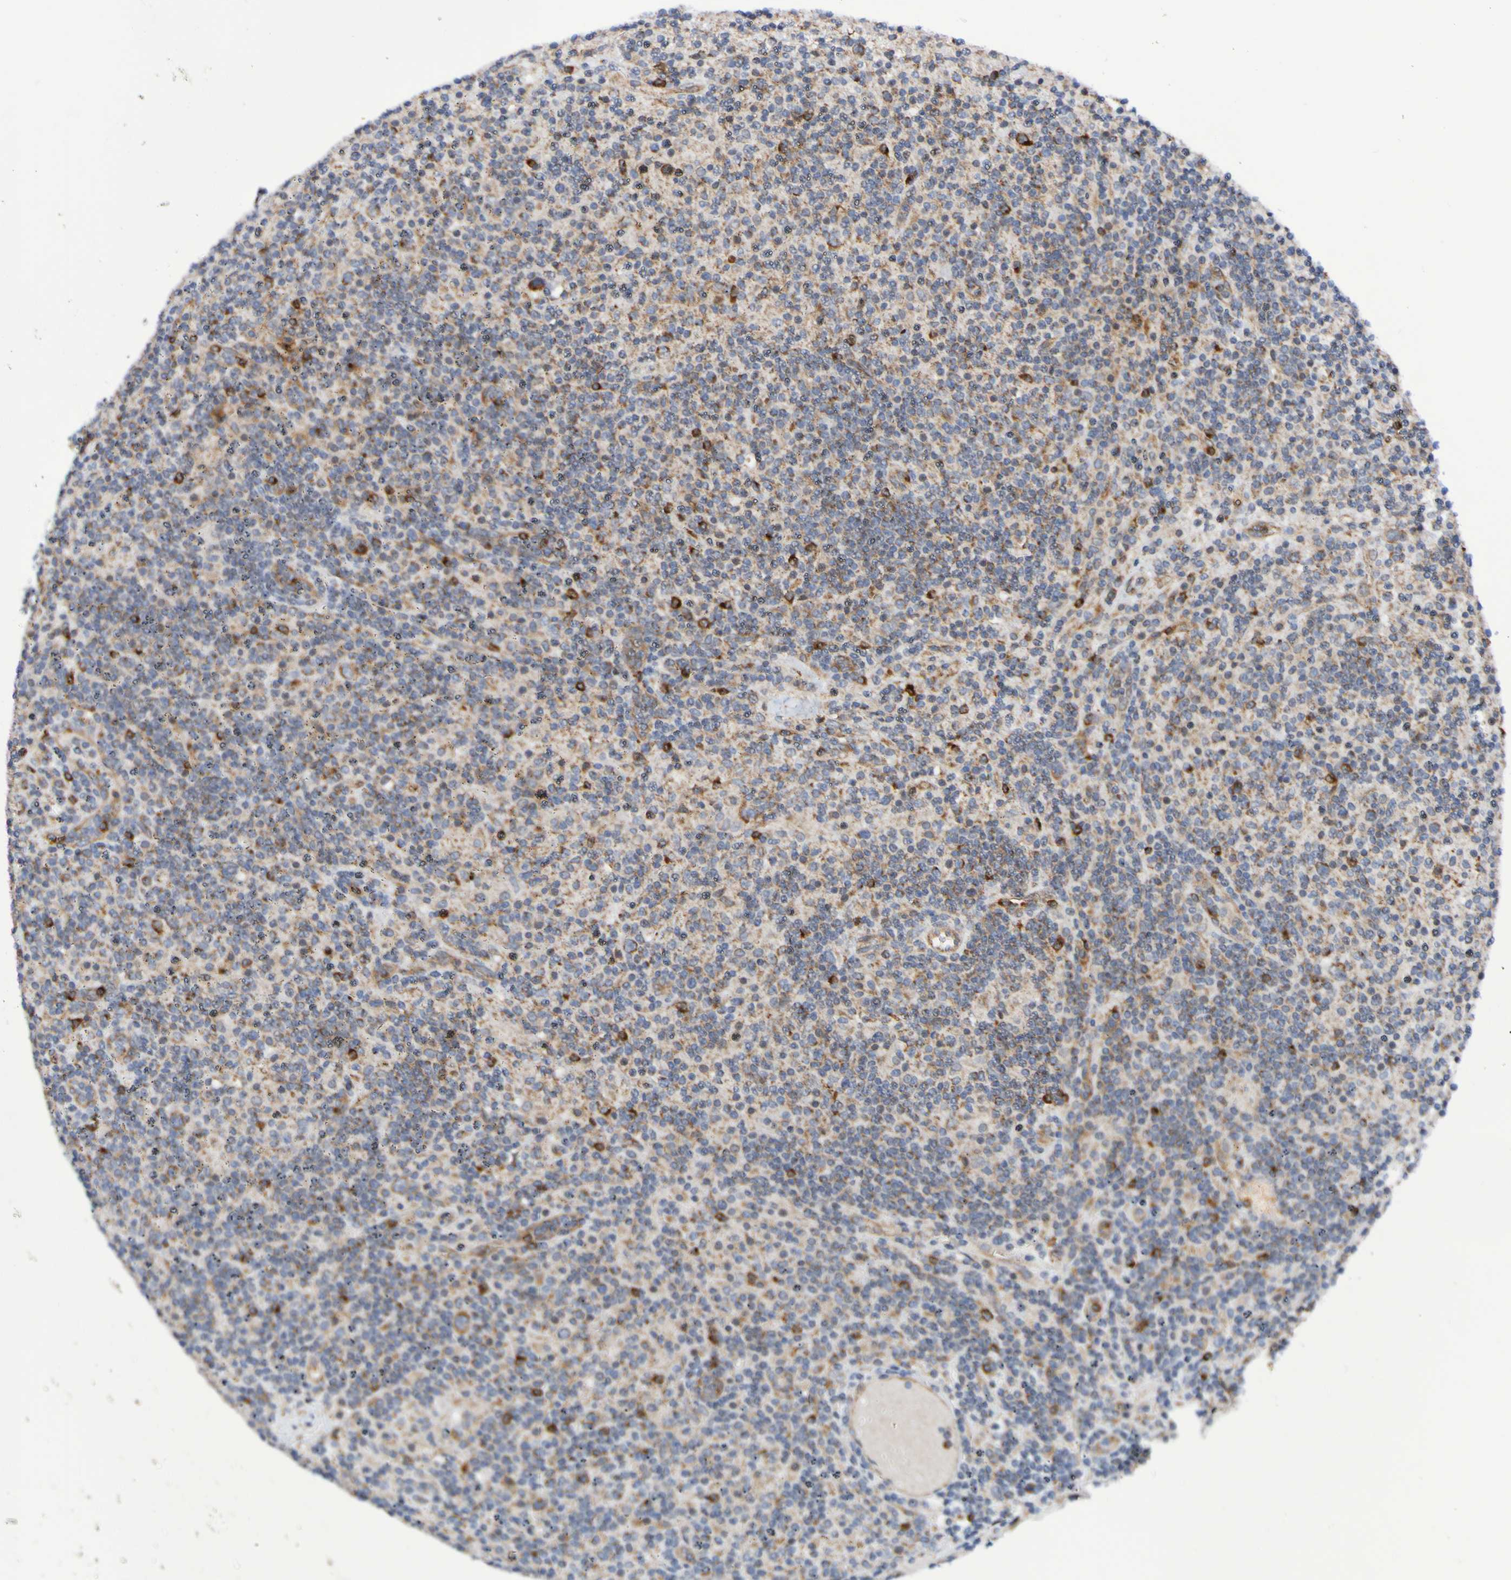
{"staining": {"intensity": "weak", "quantity": "25%-75%", "location": "cytoplasmic/membranous"}, "tissue": "lymphoma", "cell_type": "Tumor cells", "image_type": "cancer", "snomed": [{"axis": "morphology", "description": "Hodgkin's disease, NOS"}, {"axis": "topography", "description": "Lymph node"}], "caption": "IHC photomicrograph of human lymphoma stained for a protein (brown), which displays low levels of weak cytoplasmic/membranous staining in approximately 25%-75% of tumor cells.", "gene": "GJB1", "patient": {"sex": "male", "age": 70}}